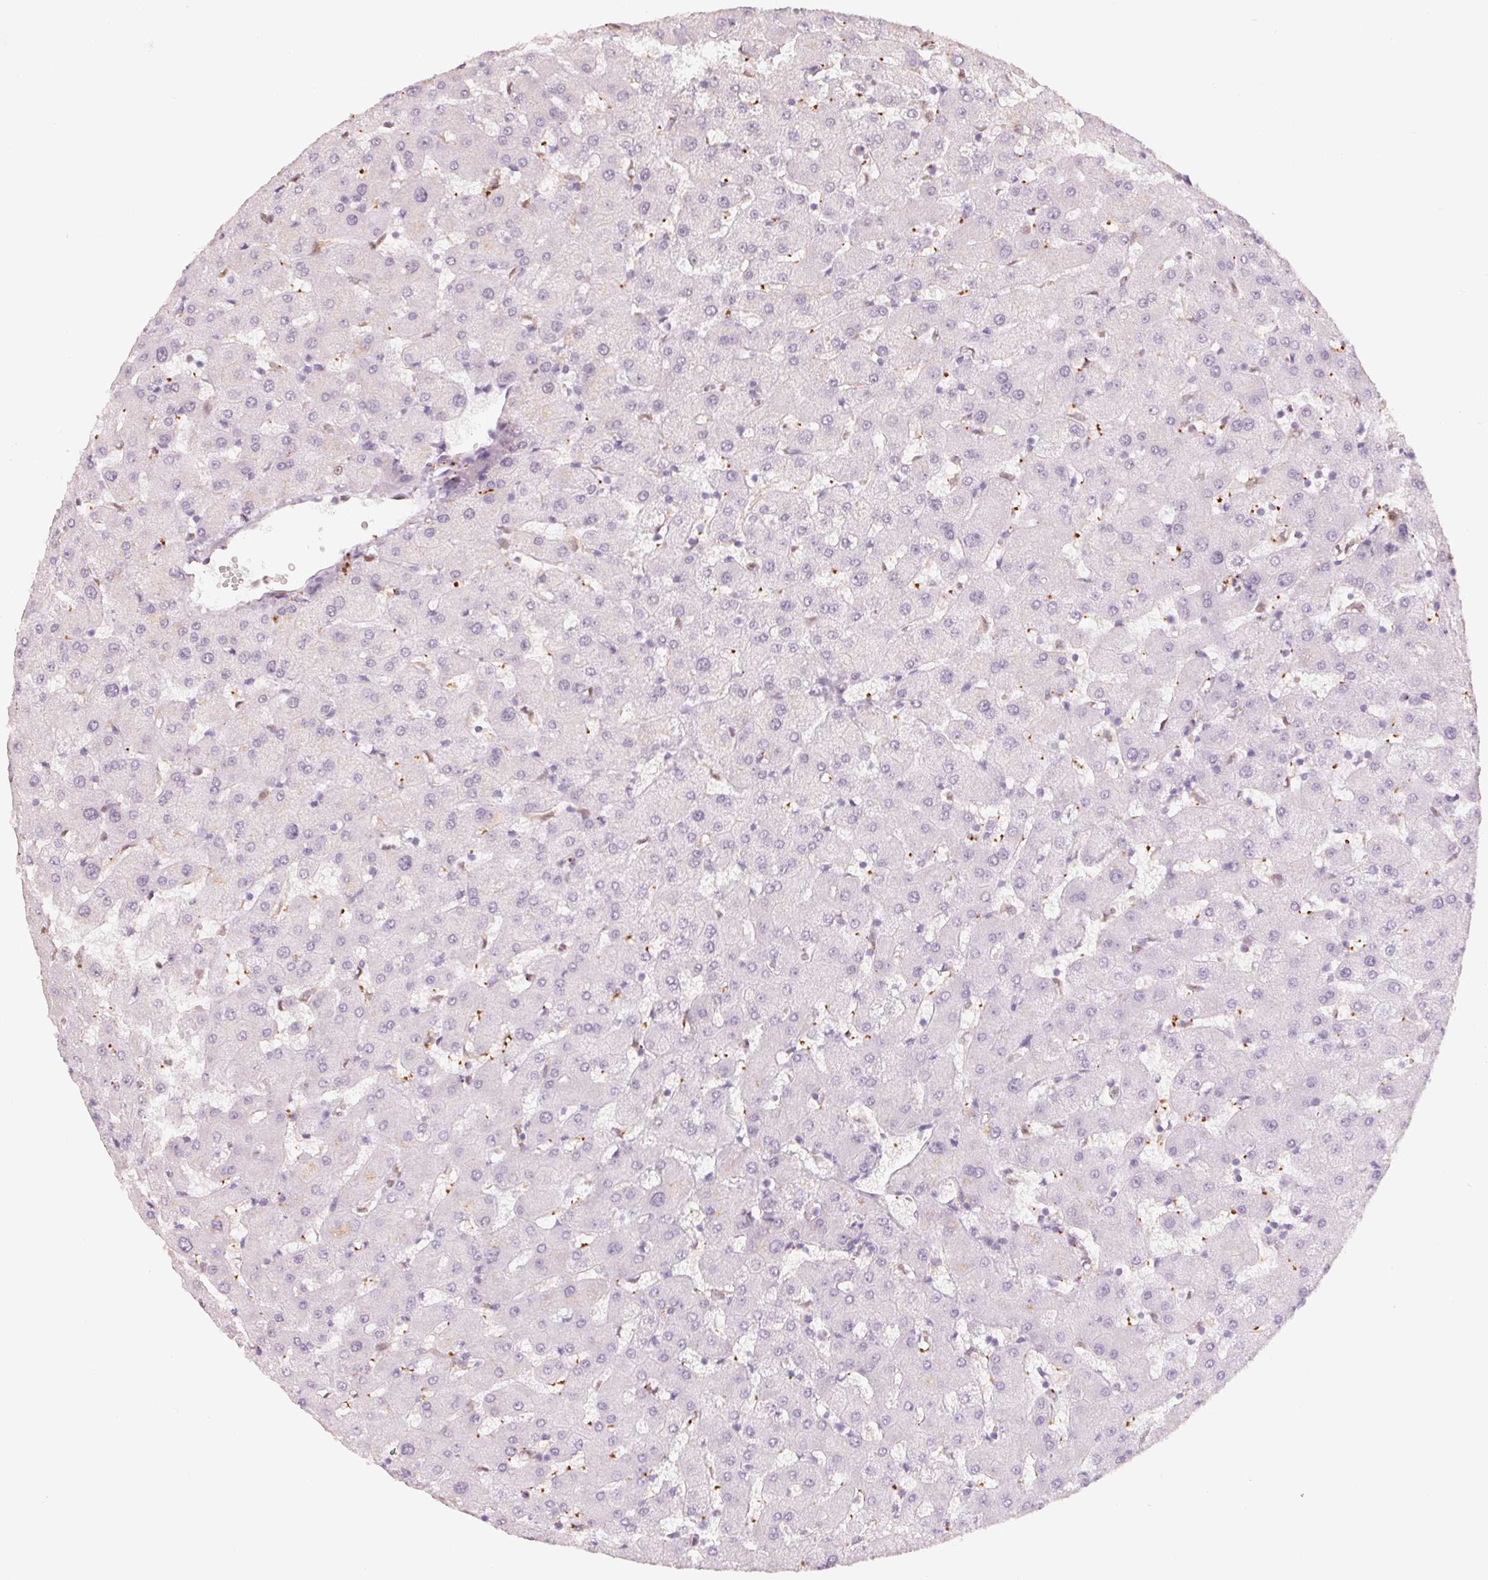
{"staining": {"intensity": "negative", "quantity": "none", "location": "none"}, "tissue": "liver", "cell_type": "Cholangiocytes", "image_type": "normal", "snomed": [{"axis": "morphology", "description": "Normal tissue, NOS"}, {"axis": "topography", "description": "Liver"}], "caption": "A high-resolution photomicrograph shows IHC staining of normal liver, which exhibits no significant positivity in cholangiocytes. The staining was performed using DAB to visualize the protein expression in brown, while the nuclei were stained in blue with hematoxylin (Magnification: 20x).", "gene": "ARHGAP22", "patient": {"sex": "female", "age": 63}}